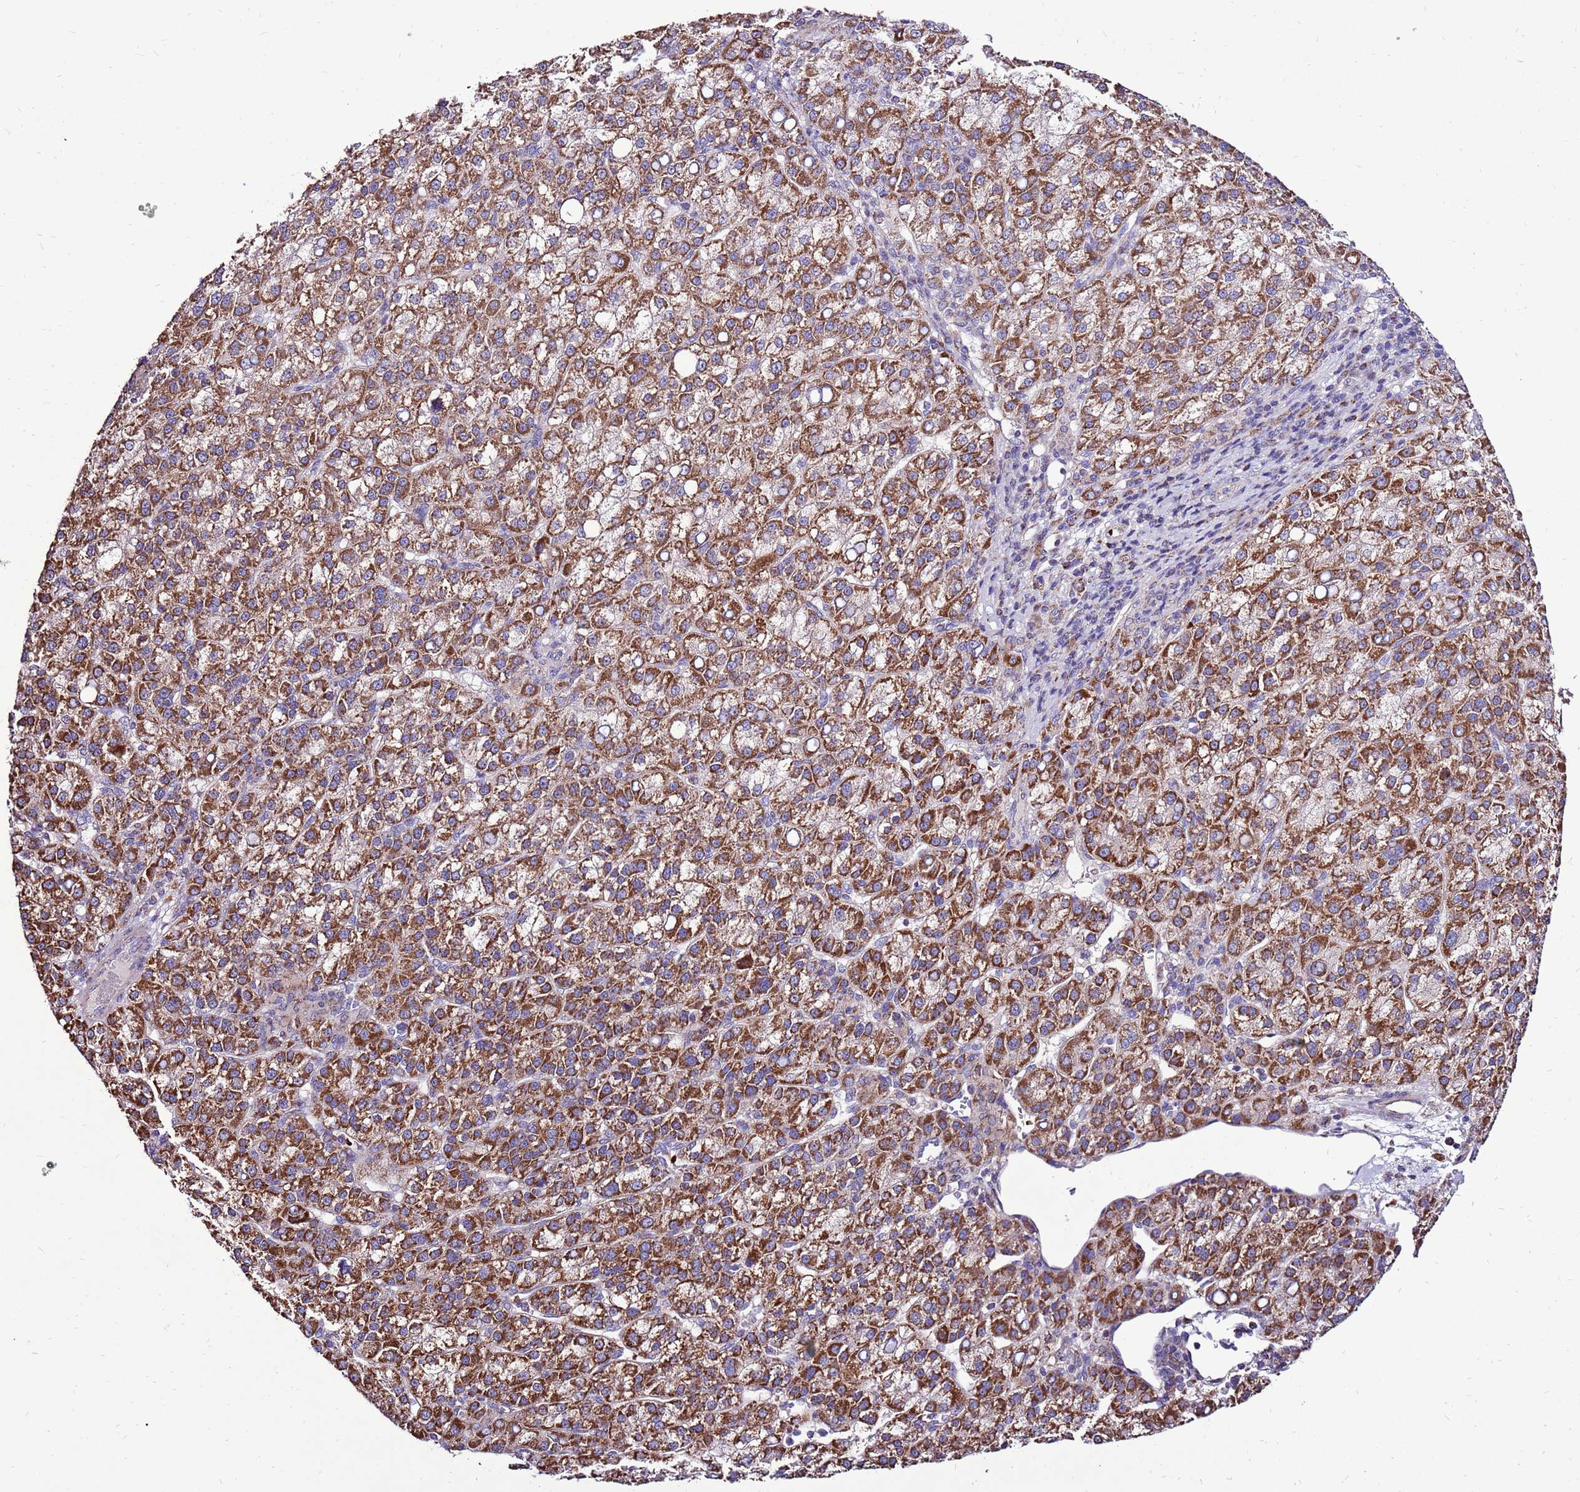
{"staining": {"intensity": "strong", "quantity": ">75%", "location": "cytoplasmic/membranous"}, "tissue": "liver cancer", "cell_type": "Tumor cells", "image_type": "cancer", "snomed": [{"axis": "morphology", "description": "Carcinoma, Hepatocellular, NOS"}, {"axis": "topography", "description": "Liver"}], "caption": "Immunohistochemistry photomicrograph of neoplastic tissue: hepatocellular carcinoma (liver) stained using IHC demonstrates high levels of strong protein expression localized specifically in the cytoplasmic/membranous of tumor cells, appearing as a cytoplasmic/membranous brown color.", "gene": "SPSB3", "patient": {"sex": "female", "age": 58}}